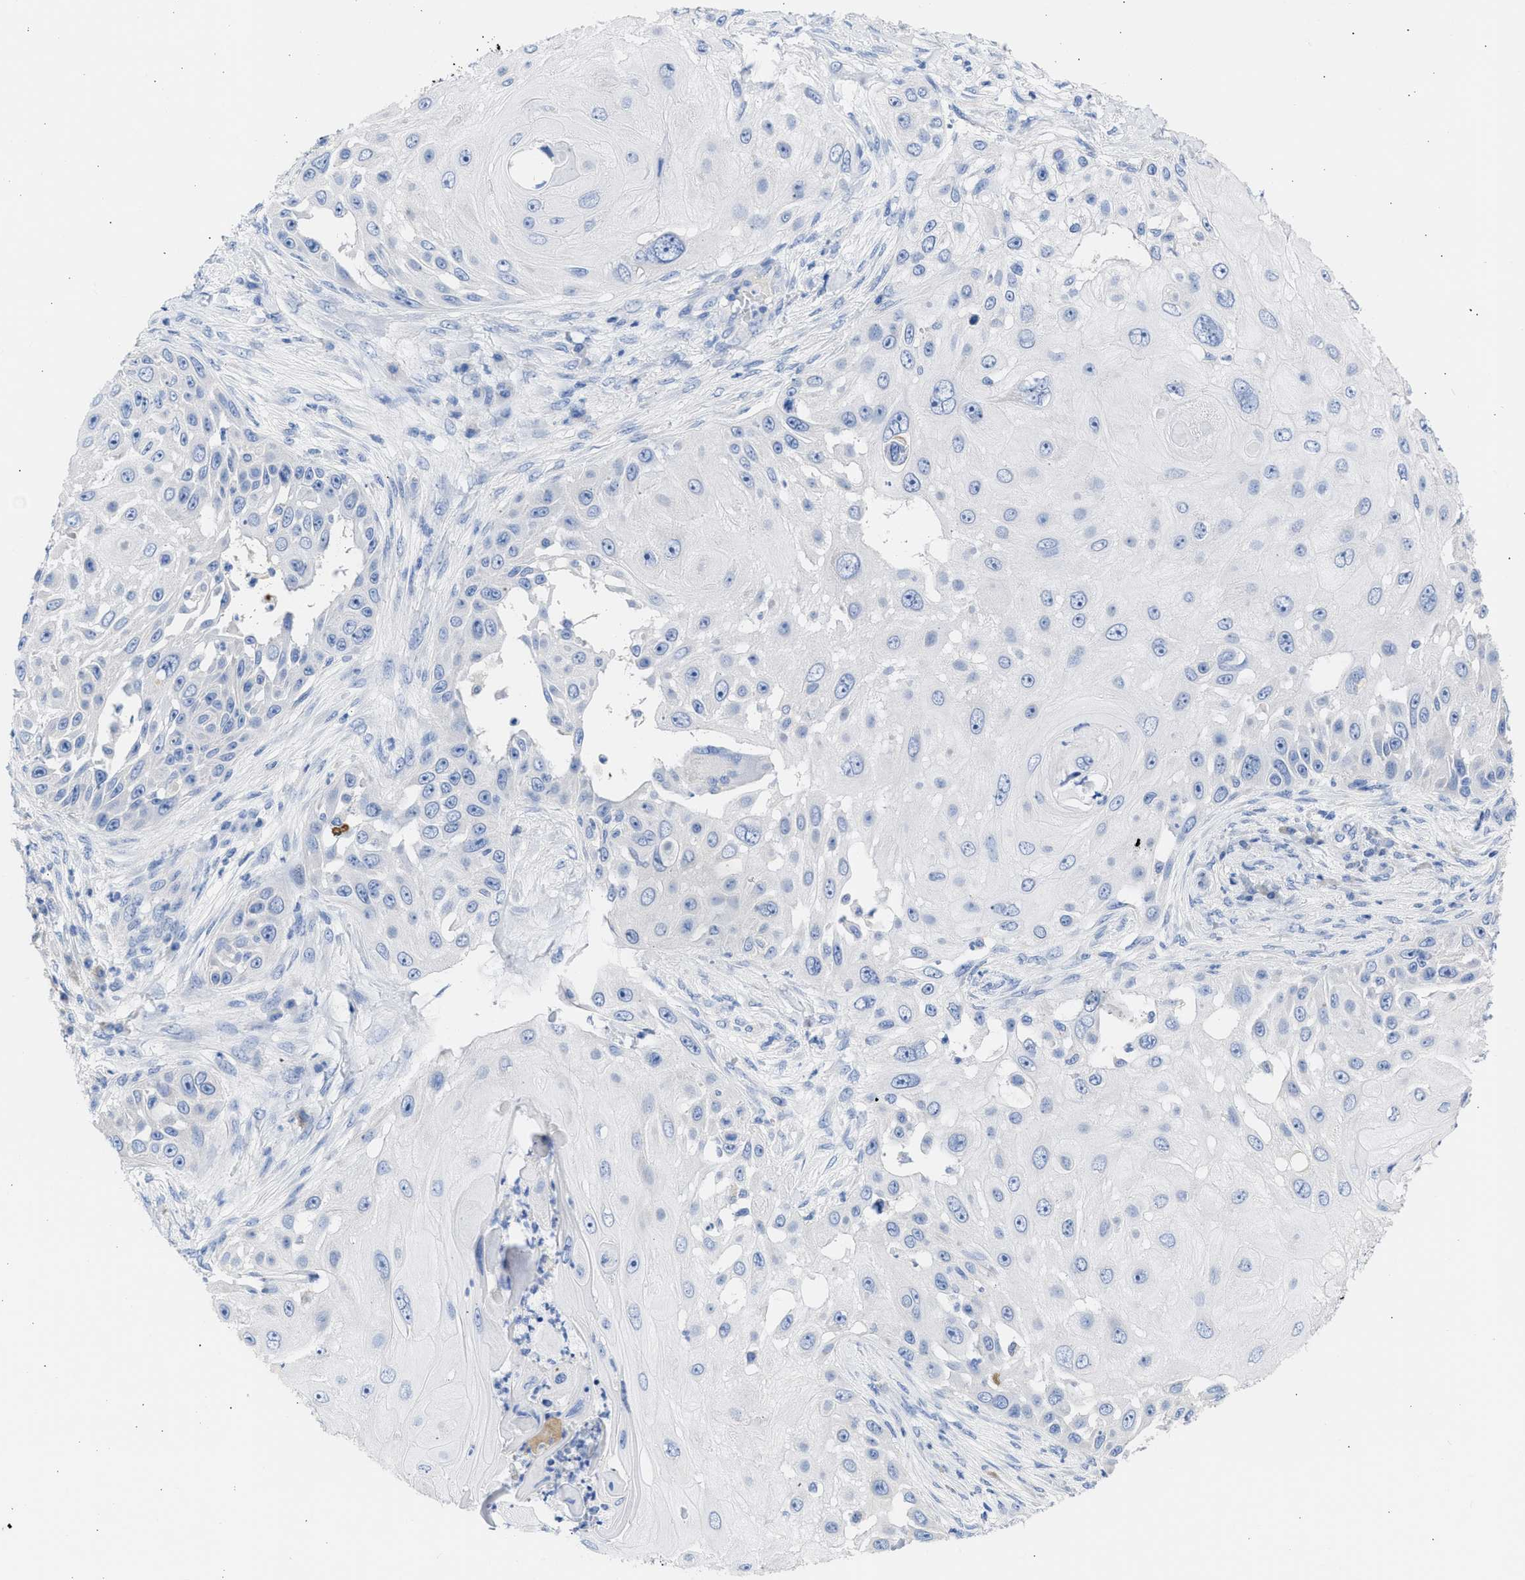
{"staining": {"intensity": "negative", "quantity": "none", "location": "none"}, "tissue": "skin cancer", "cell_type": "Tumor cells", "image_type": "cancer", "snomed": [{"axis": "morphology", "description": "Squamous cell carcinoma, NOS"}, {"axis": "topography", "description": "Skin"}], "caption": "Immunohistochemistry (IHC) photomicrograph of skin cancer (squamous cell carcinoma) stained for a protein (brown), which exhibits no staining in tumor cells.", "gene": "RSPH1", "patient": {"sex": "female", "age": 44}}